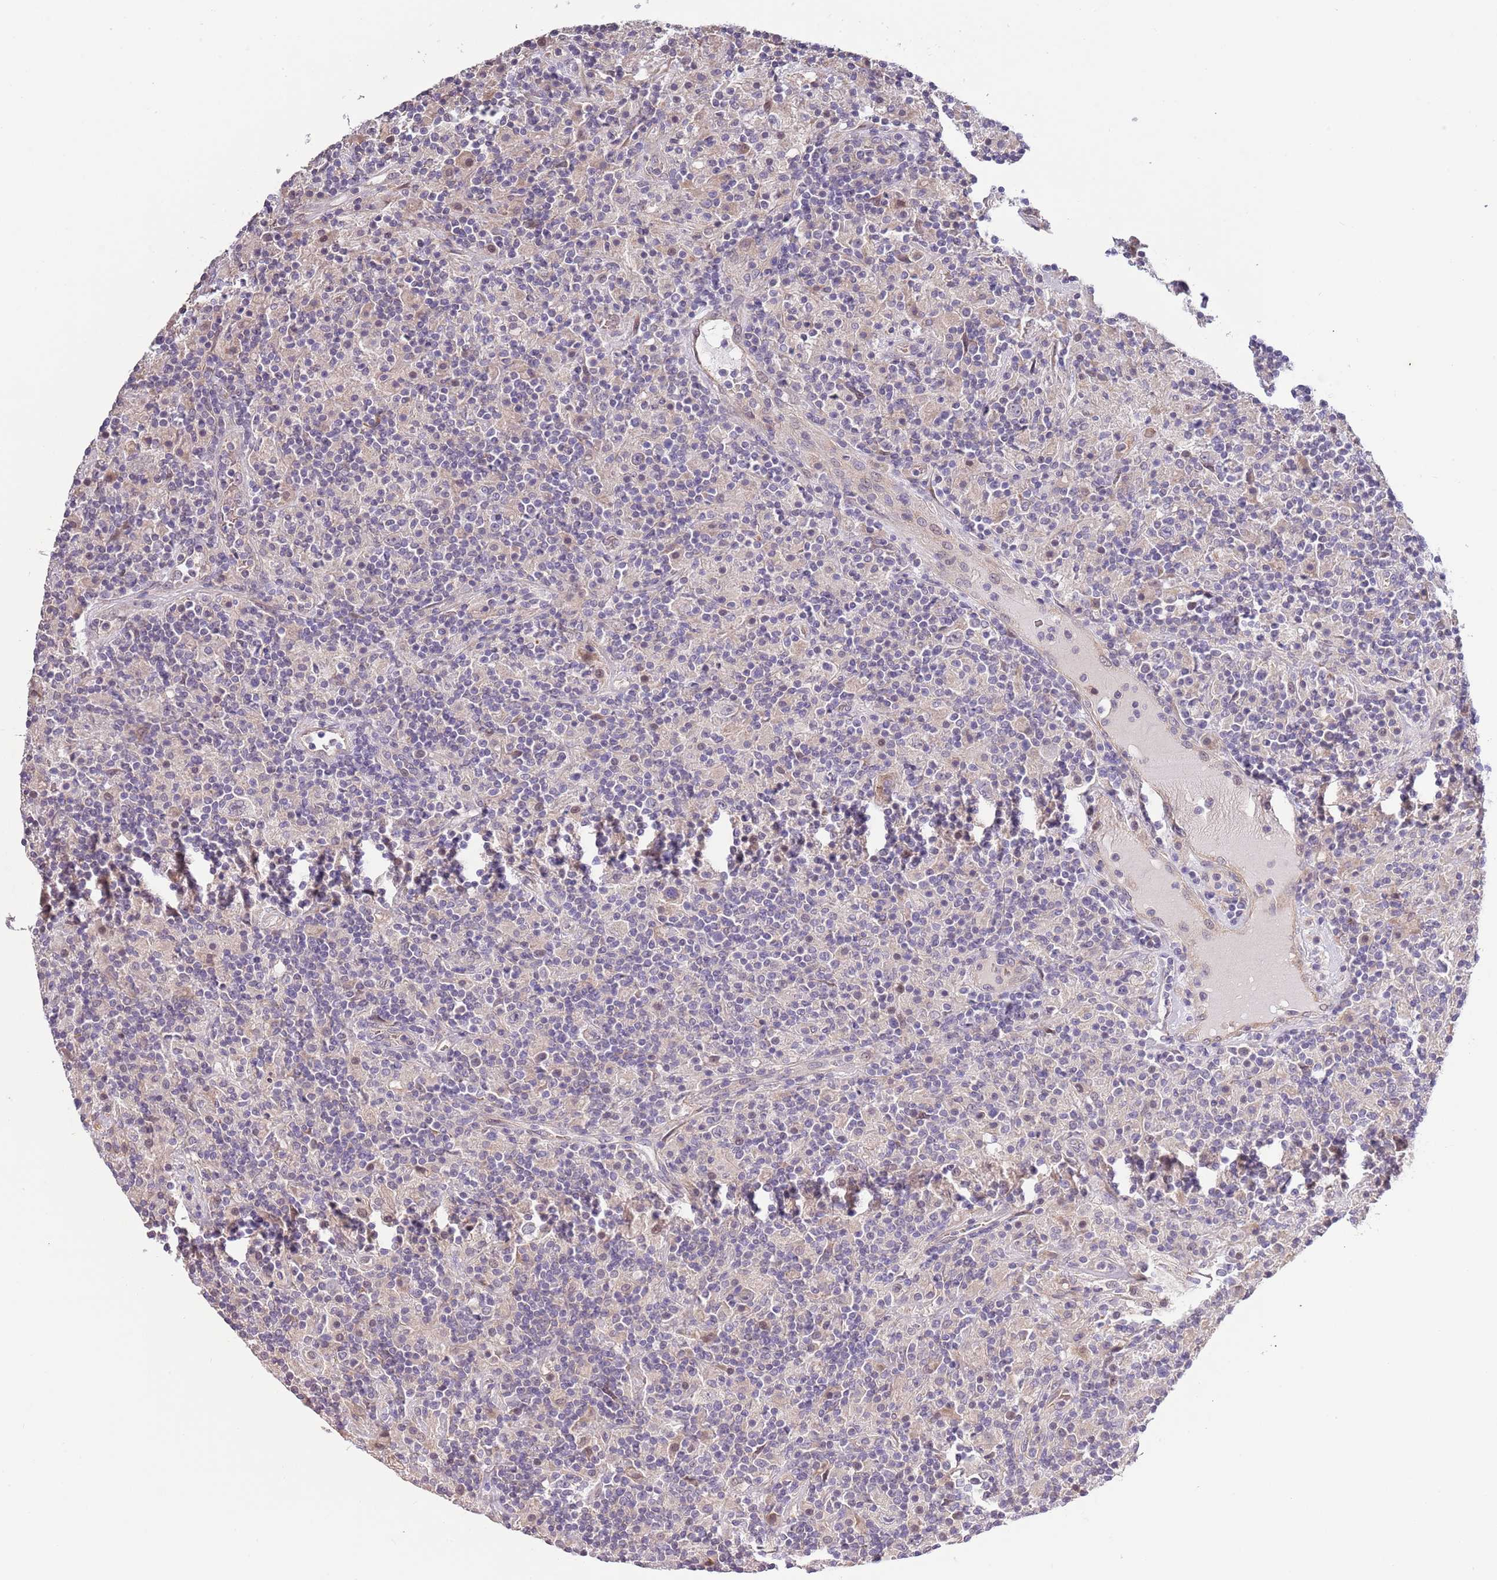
{"staining": {"intensity": "negative", "quantity": "none", "location": "none"}, "tissue": "lymphoma", "cell_type": "Tumor cells", "image_type": "cancer", "snomed": [{"axis": "morphology", "description": "Hodgkin's disease, NOS"}, {"axis": "topography", "description": "Lymph node"}], "caption": "Hodgkin's disease was stained to show a protein in brown. There is no significant expression in tumor cells.", "gene": "LIPJ", "patient": {"sex": "male", "age": 70}}